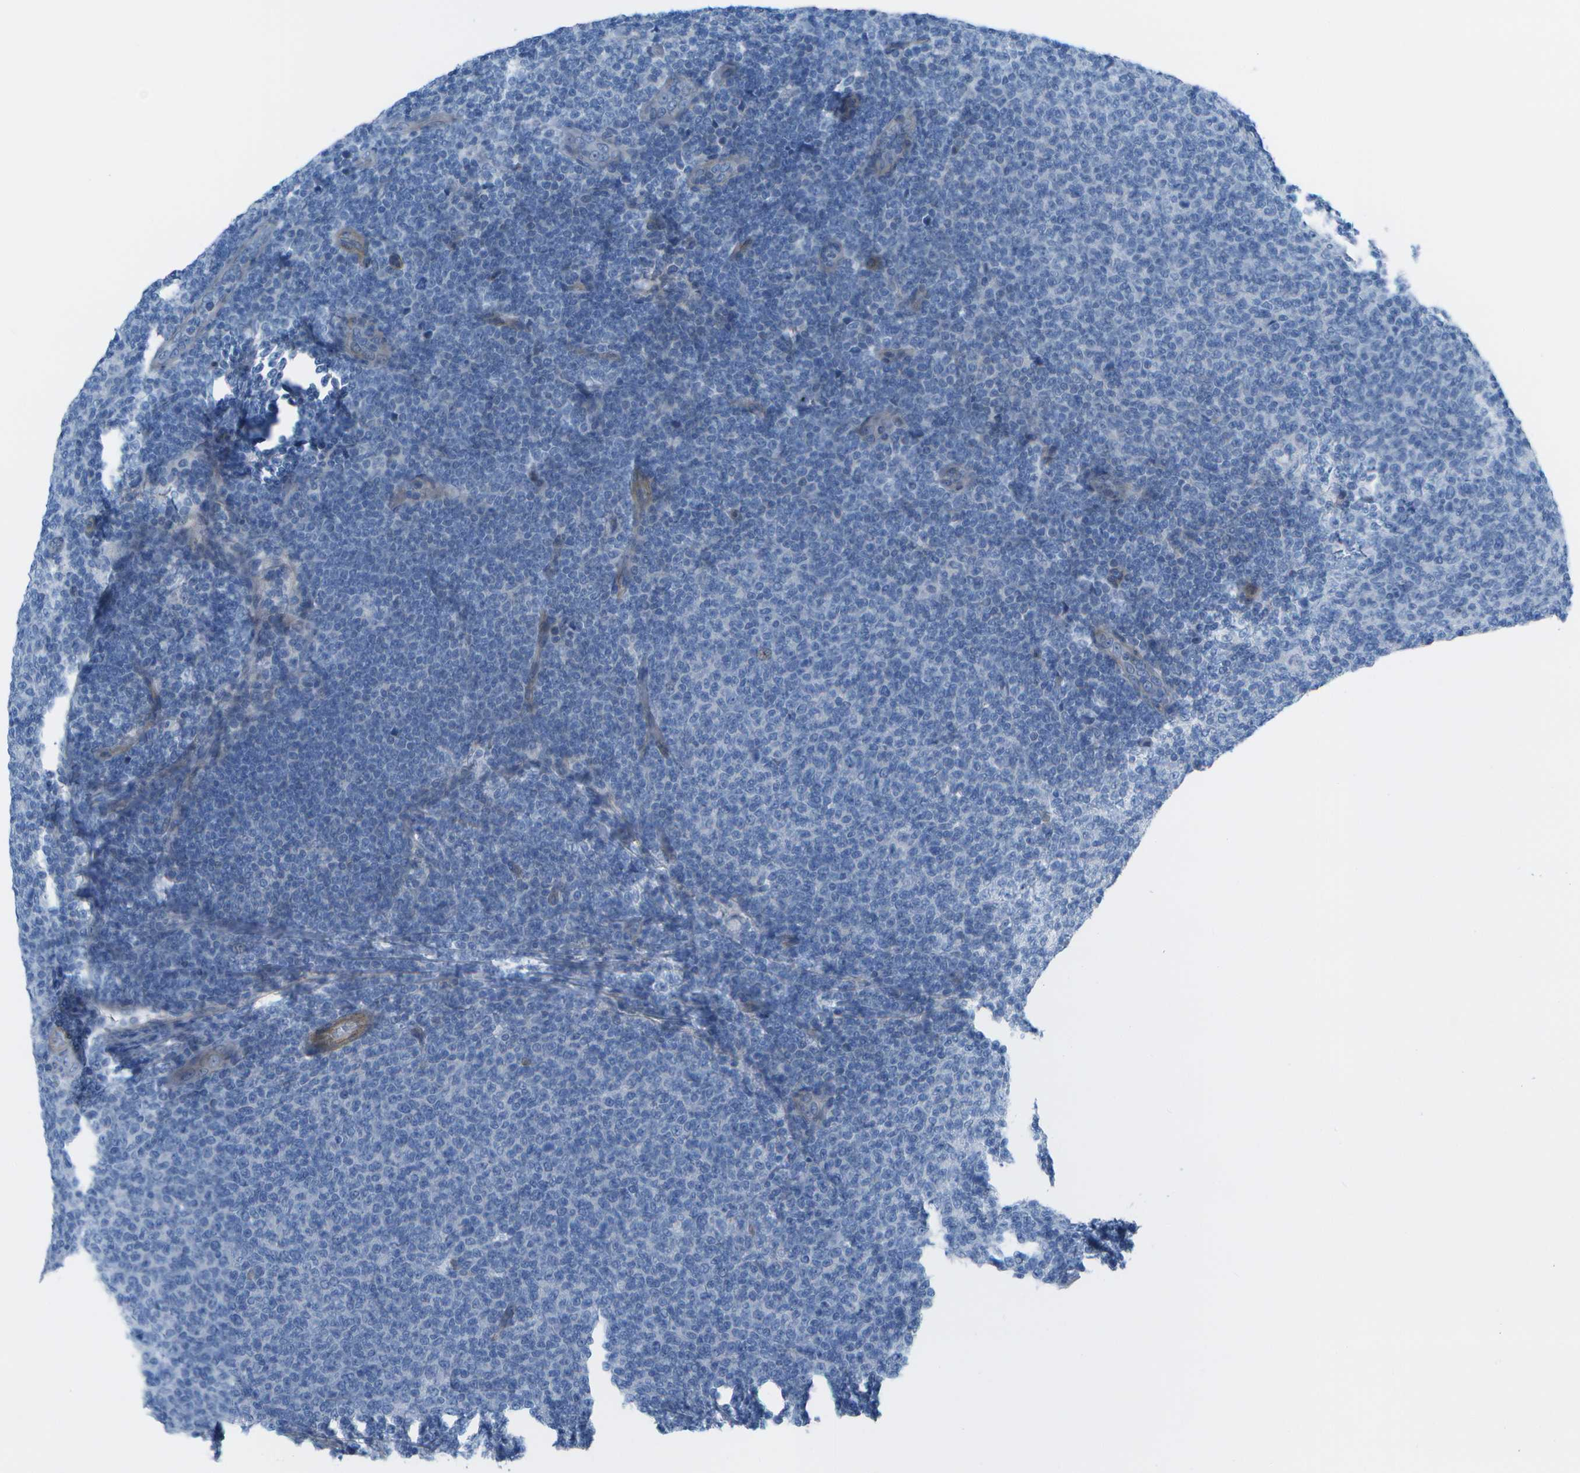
{"staining": {"intensity": "negative", "quantity": "none", "location": "none"}, "tissue": "lymphoma", "cell_type": "Tumor cells", "image_type": "cancer", "snomed": [{"axis": "morphology", "description": "Malignant lymphoma, non-Hodgkin's type, Low grade"}, {"axis": "topography", "description": "Lymph node"}], "caption": "Lymphoma was stained to show a protein in brown. There is no significant positivity in tumor cells.", "gene": "SORBS3", "patient": {"sex": "male", "age": 66}}